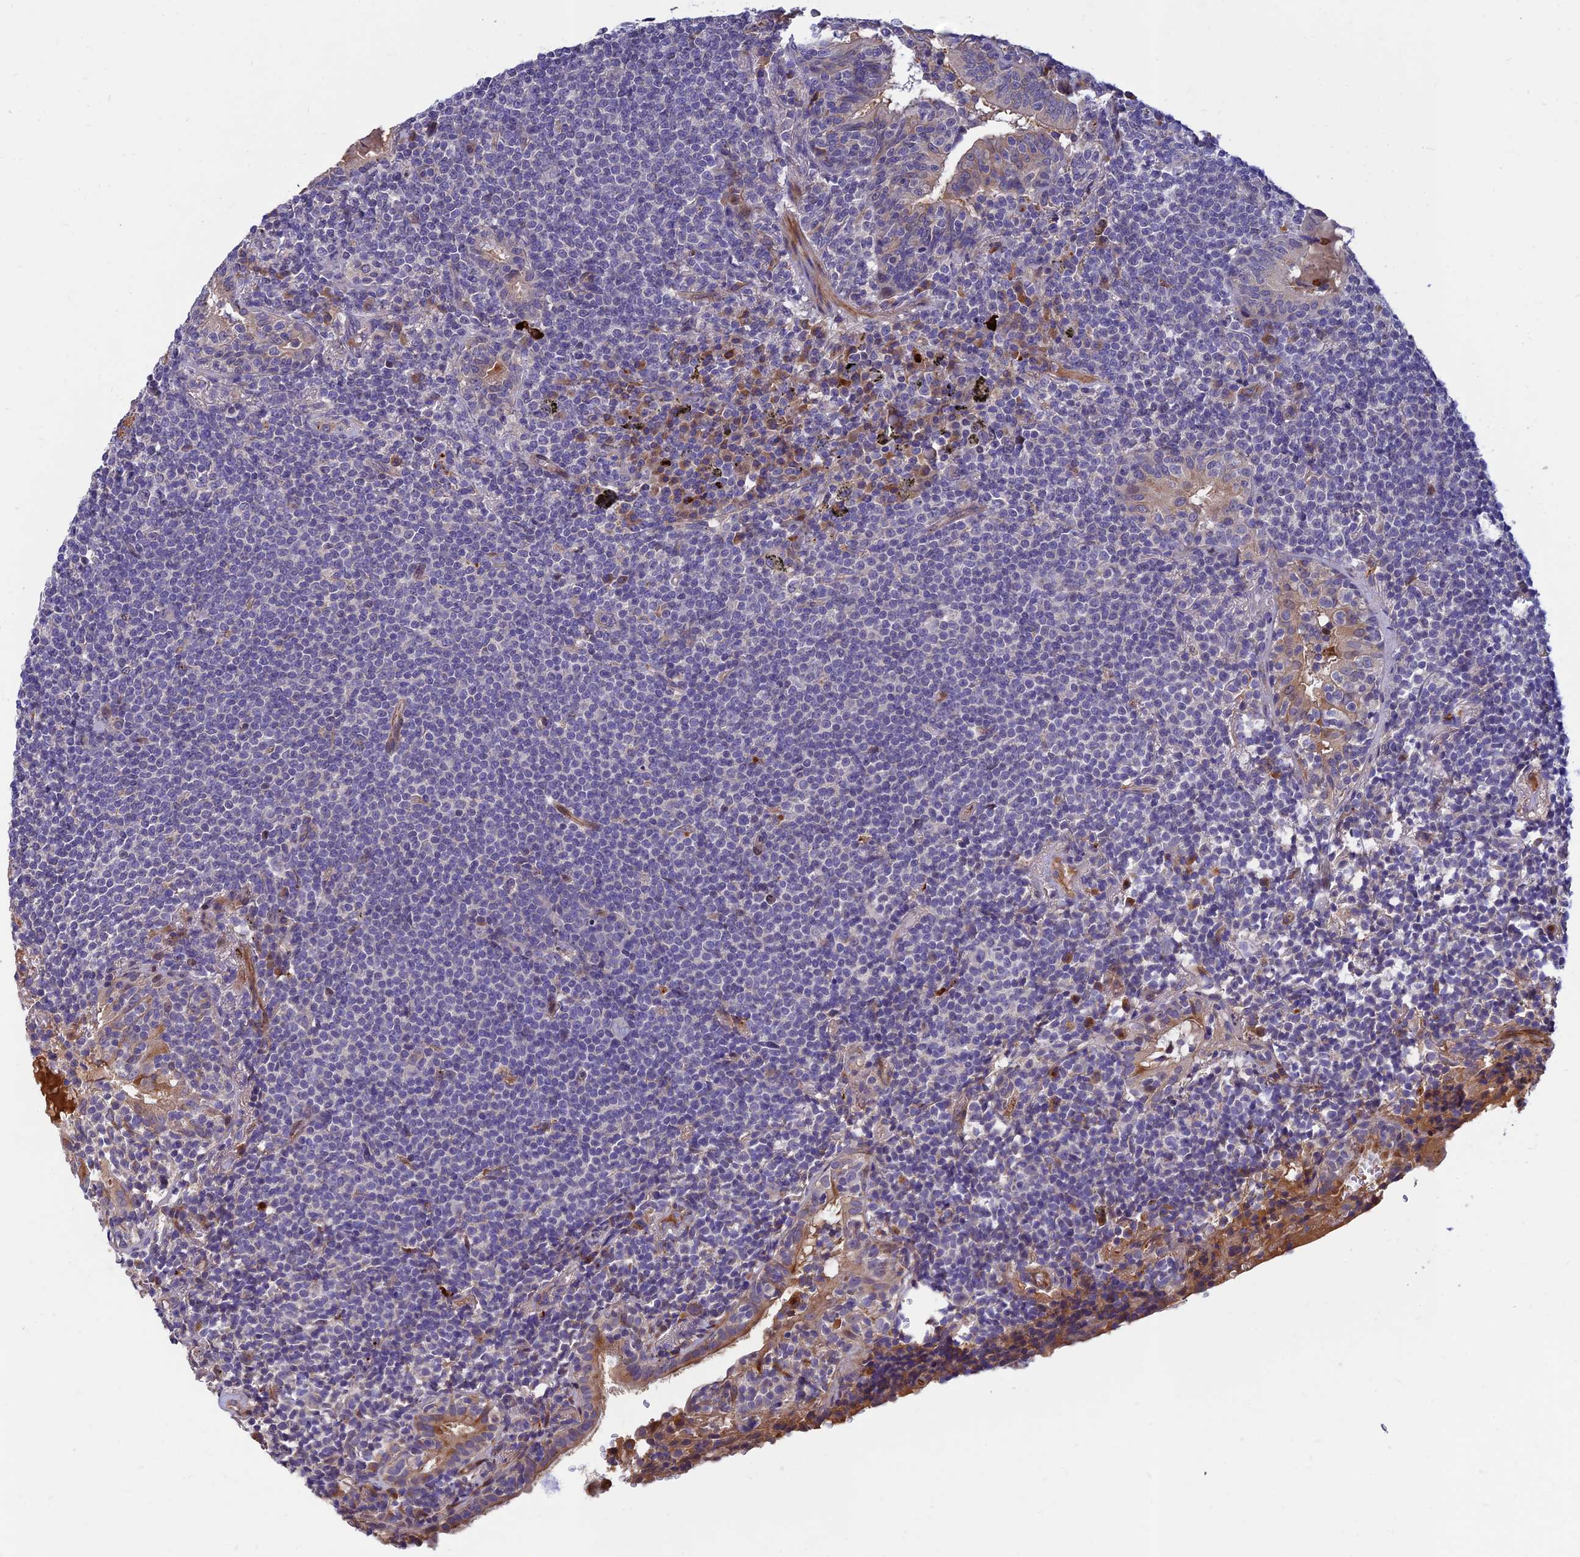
{"staining": {"intensity": "negative", "quantity": "none", "location": "none"}, "tissue": "lymphoma", "cell_type": "Tumor cells", "image_type": "cancer", "snomed": [{"axis": "morphology", "description": "Malignant lymphoma, non-Hodgkin's type, Low grade"}, {"axis": "topography", "description": "Lung"}], "caption": "This is an IHC image of low-grade malignant lymphoma, non-Hodgkin's type. There is no staining in tumor cells.", "gene": "MRPL35", "patient": {"sex": "female", "age": 71}}